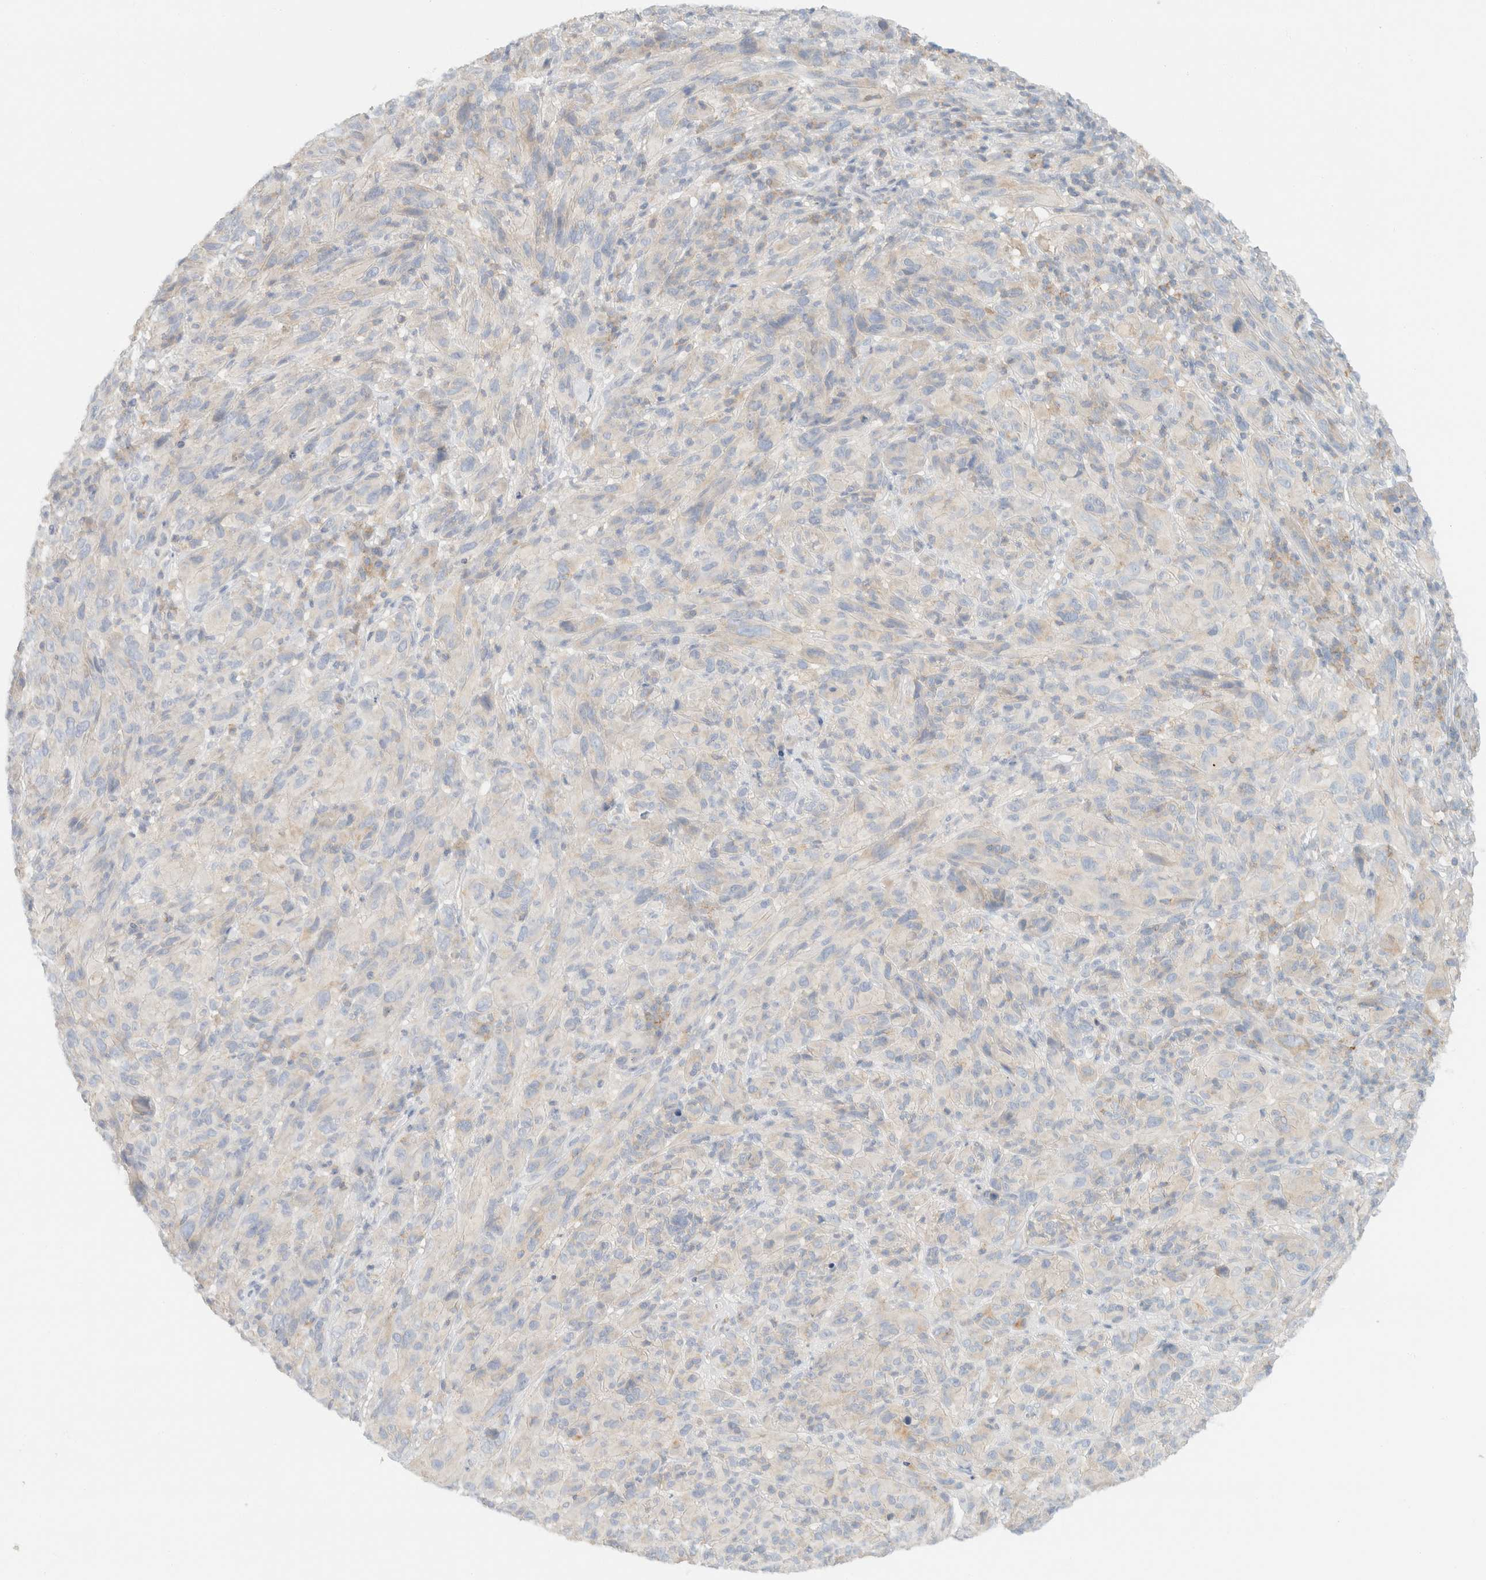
{"staining": {"intensity": "negative", "quantity": "none", "location": "none"}, "tissue": "melanoma", "cell_type": "Tumor cells", "image_type": "cancer", "snomed": [{"axis": "morphology", "description": "Malignant melanoma, NOS"}, {"axis": "topography", "description": "Skin of head"}], "caption": "High magnification brightfield microscopy of melanoma stained with DAB (3,3'-diaminobenzidine) (brown) and counterstained with hematoxylin (blue): tumor cells show no significant positivity.", "gene": "SH3GLB2", "patient": {"sex": "male", "age": 96}}